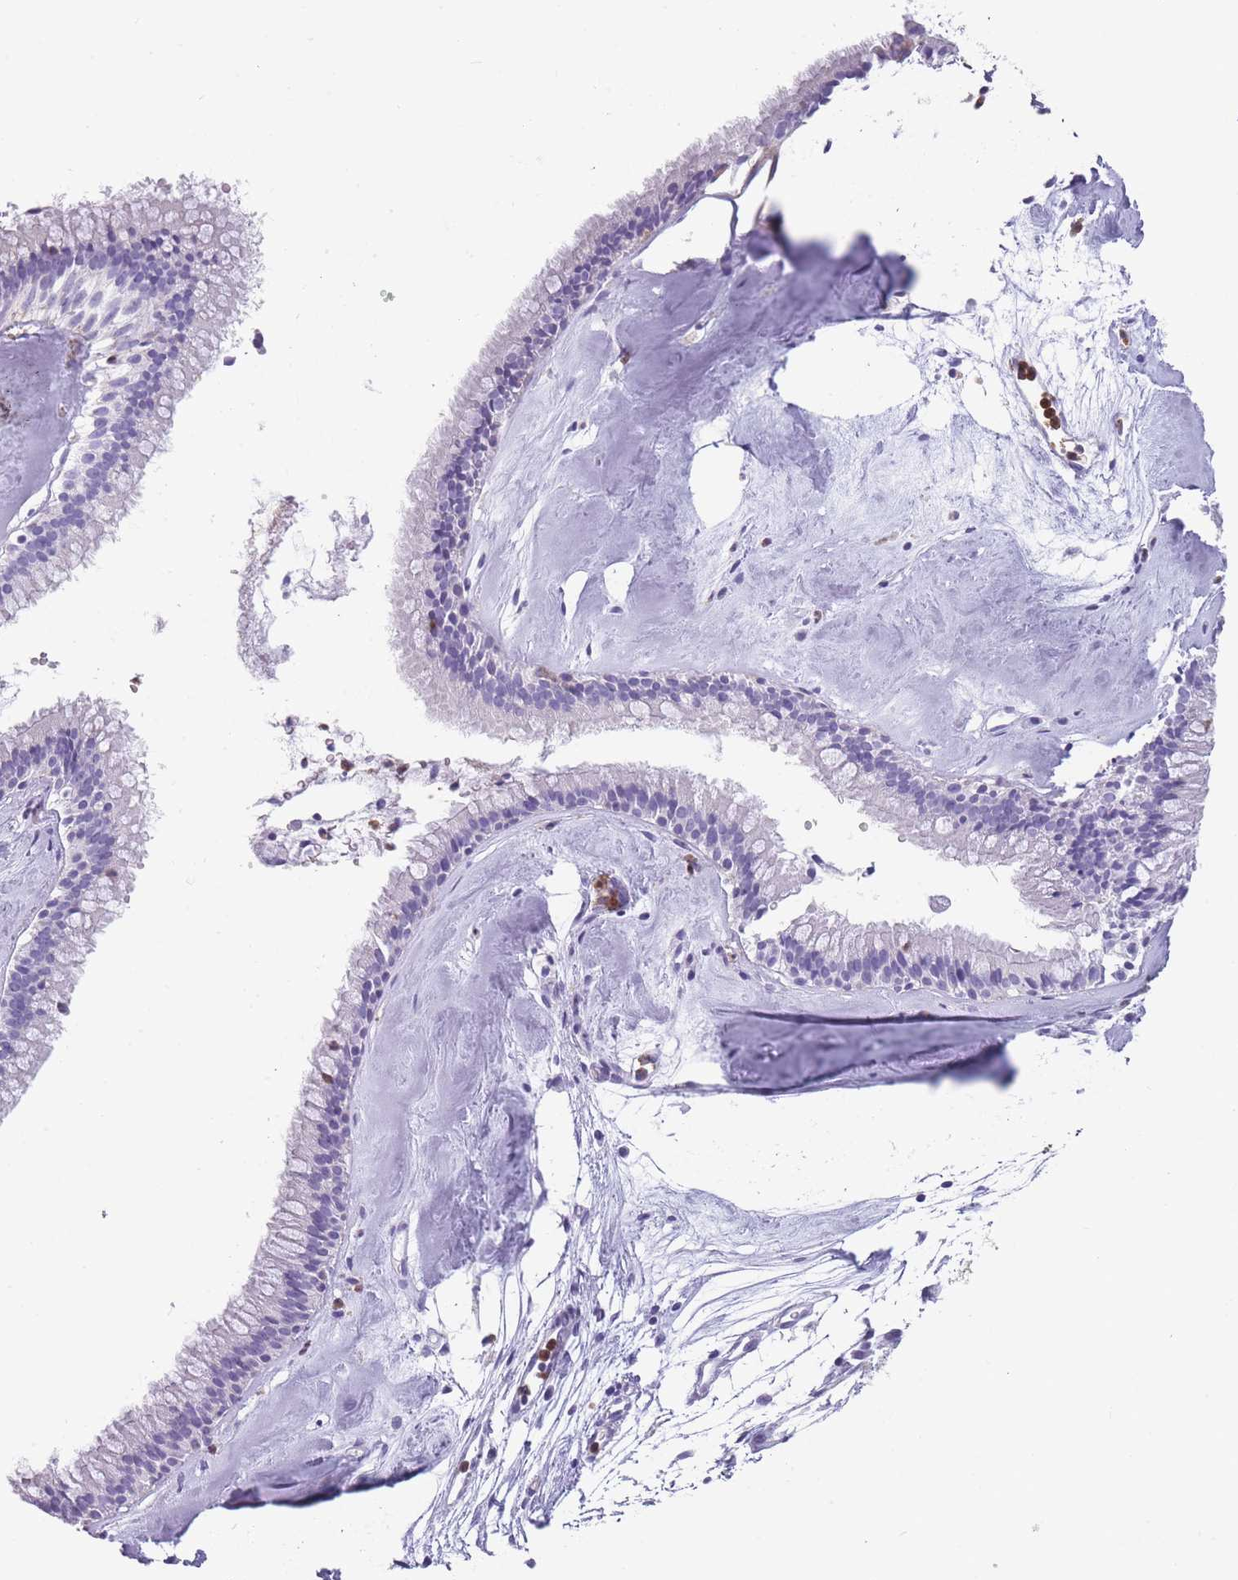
{"staining": {"intensity": "negative", "quantity": "none", "location": "none"}, "tissue": "nasopharynx", "cell_type": "Respiratory epithelial cells", "image_type": "normal", "snomed": [{"axis": "morphology", "description": "Normal tissue, NOS"}, {"axis": "topography", "description": "Nasopharynx"}], "caption": "Nasopharynx stained for a protein using immunohistochemistry (IHC) shows no positivity respiratory epithelial cells.", "gene": "CR1L", "patient": {"sex": "male", "age": 65}}